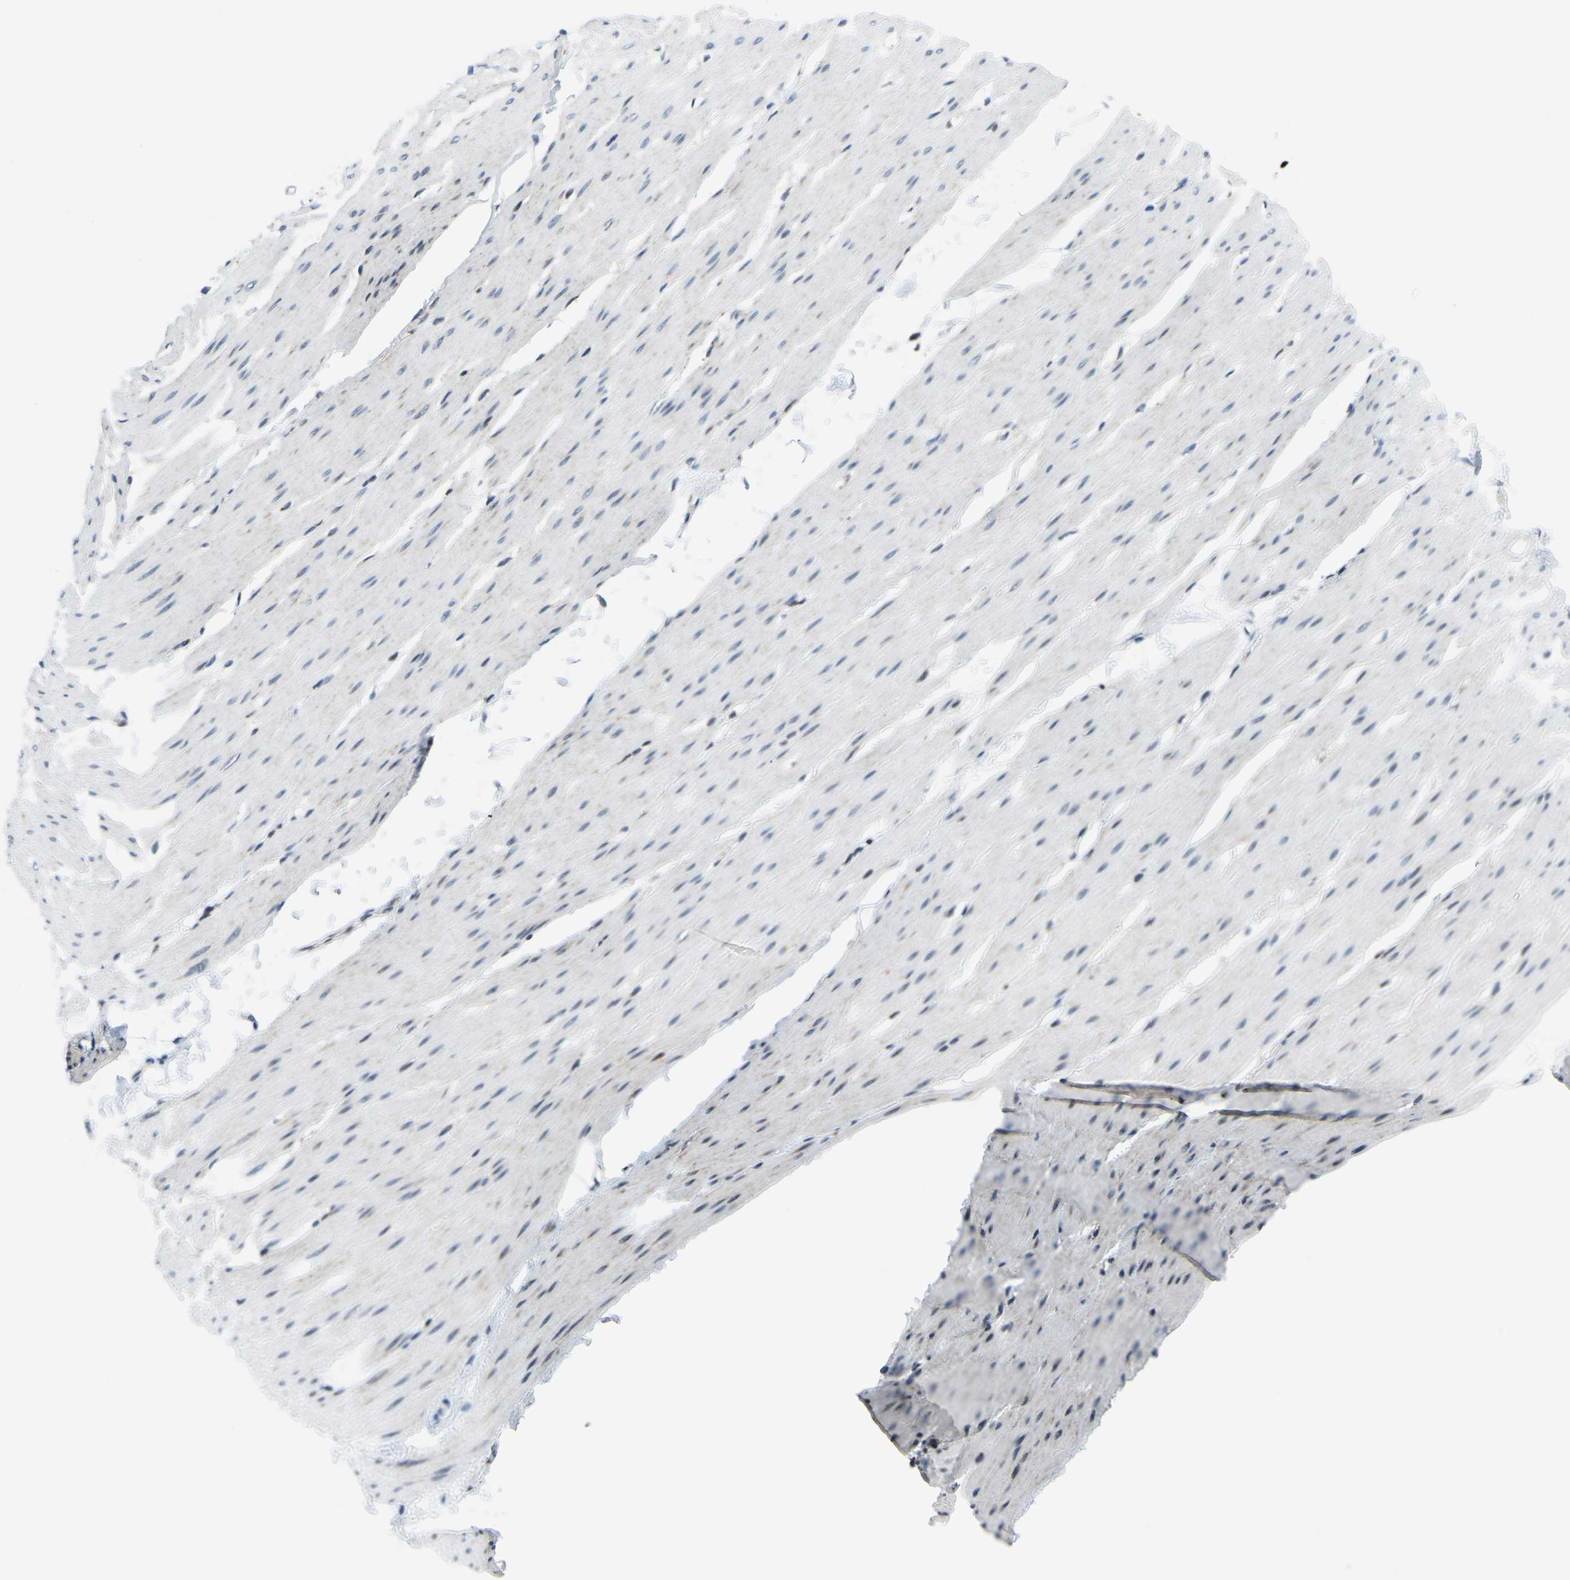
{"staining": {"intensity": "negative", "quantity": "none", "location": "none"}, "tissue": "smooth muscle", "cell_type": "Smooth muscle cells", "image_type": "normal", "snomed": [{"axis": "morphology", "description": "Normal tissue, NOS"}, {"axis": "topography", "description": "Smooth muscle"}, {"axis": "topography", "description": "Colon"}], "caption": "This is an immunohistochemistry (IHC) histopathology image of benign smooth muscle. There is no positivity in smooth muscle cells.", "gene": "BNIP3L", "patient": {"sex": "male", "age": 67}}